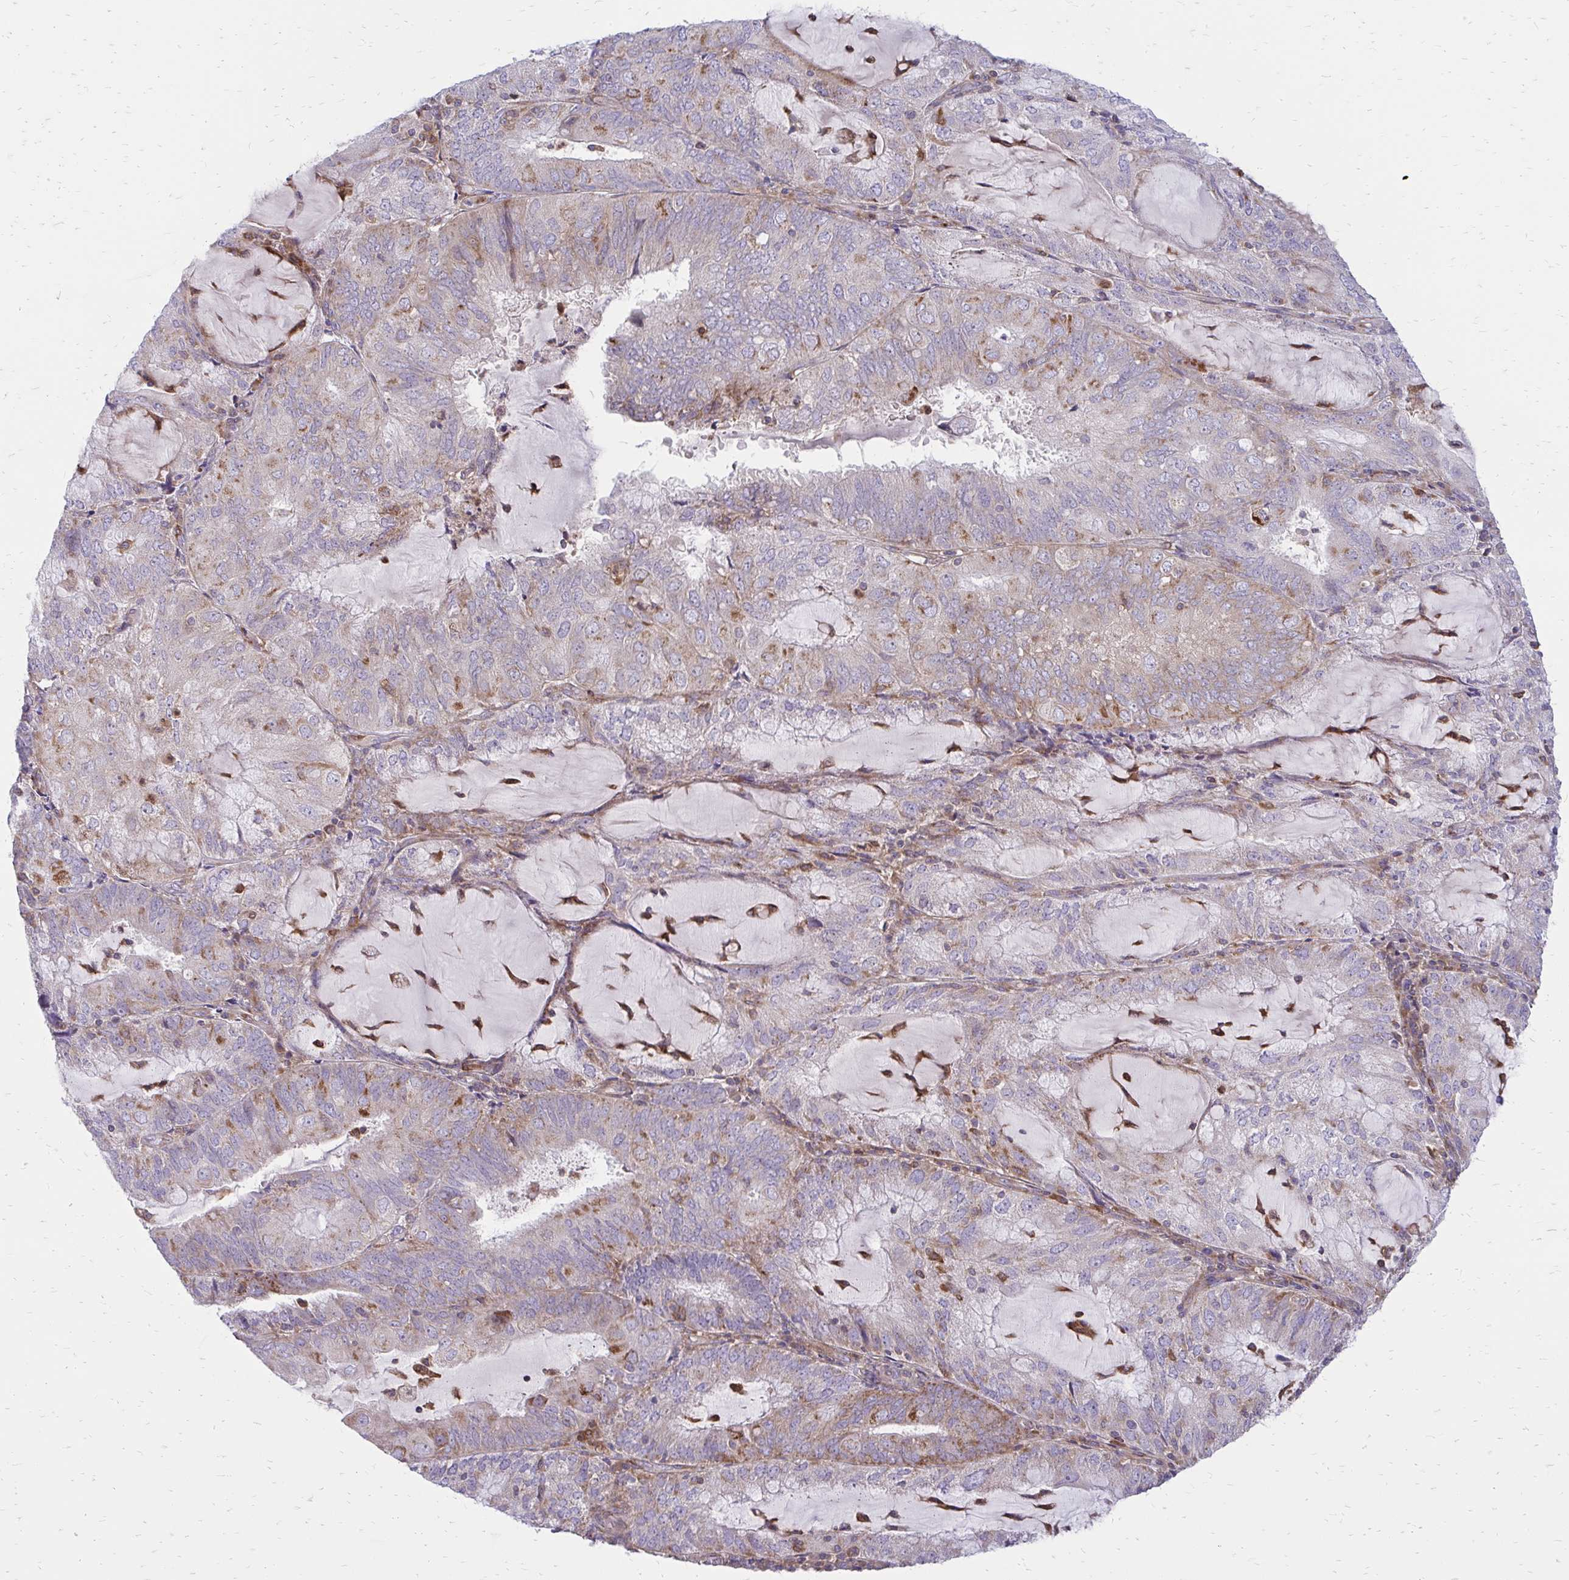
{"staining": {"intensity": "weak", "quantity": "<25%", "location": "cytoplasmic/membranous"}, "tissue": "endometrial cancer", "cell_type": "Tumor cells", "image_type": "cancer", "snomed": [{"axis": "morphology", "description": "Adenocarcinoma, NOS"}, {"axis": "topography", "description": "Endometrium"}], "caption": "IHC of human endometrial cancer (adenocarcinoma) reveals no positivity in tumor cells.", "gene": "ASAP1", "patient": {"sex": "female", "age": 81}}